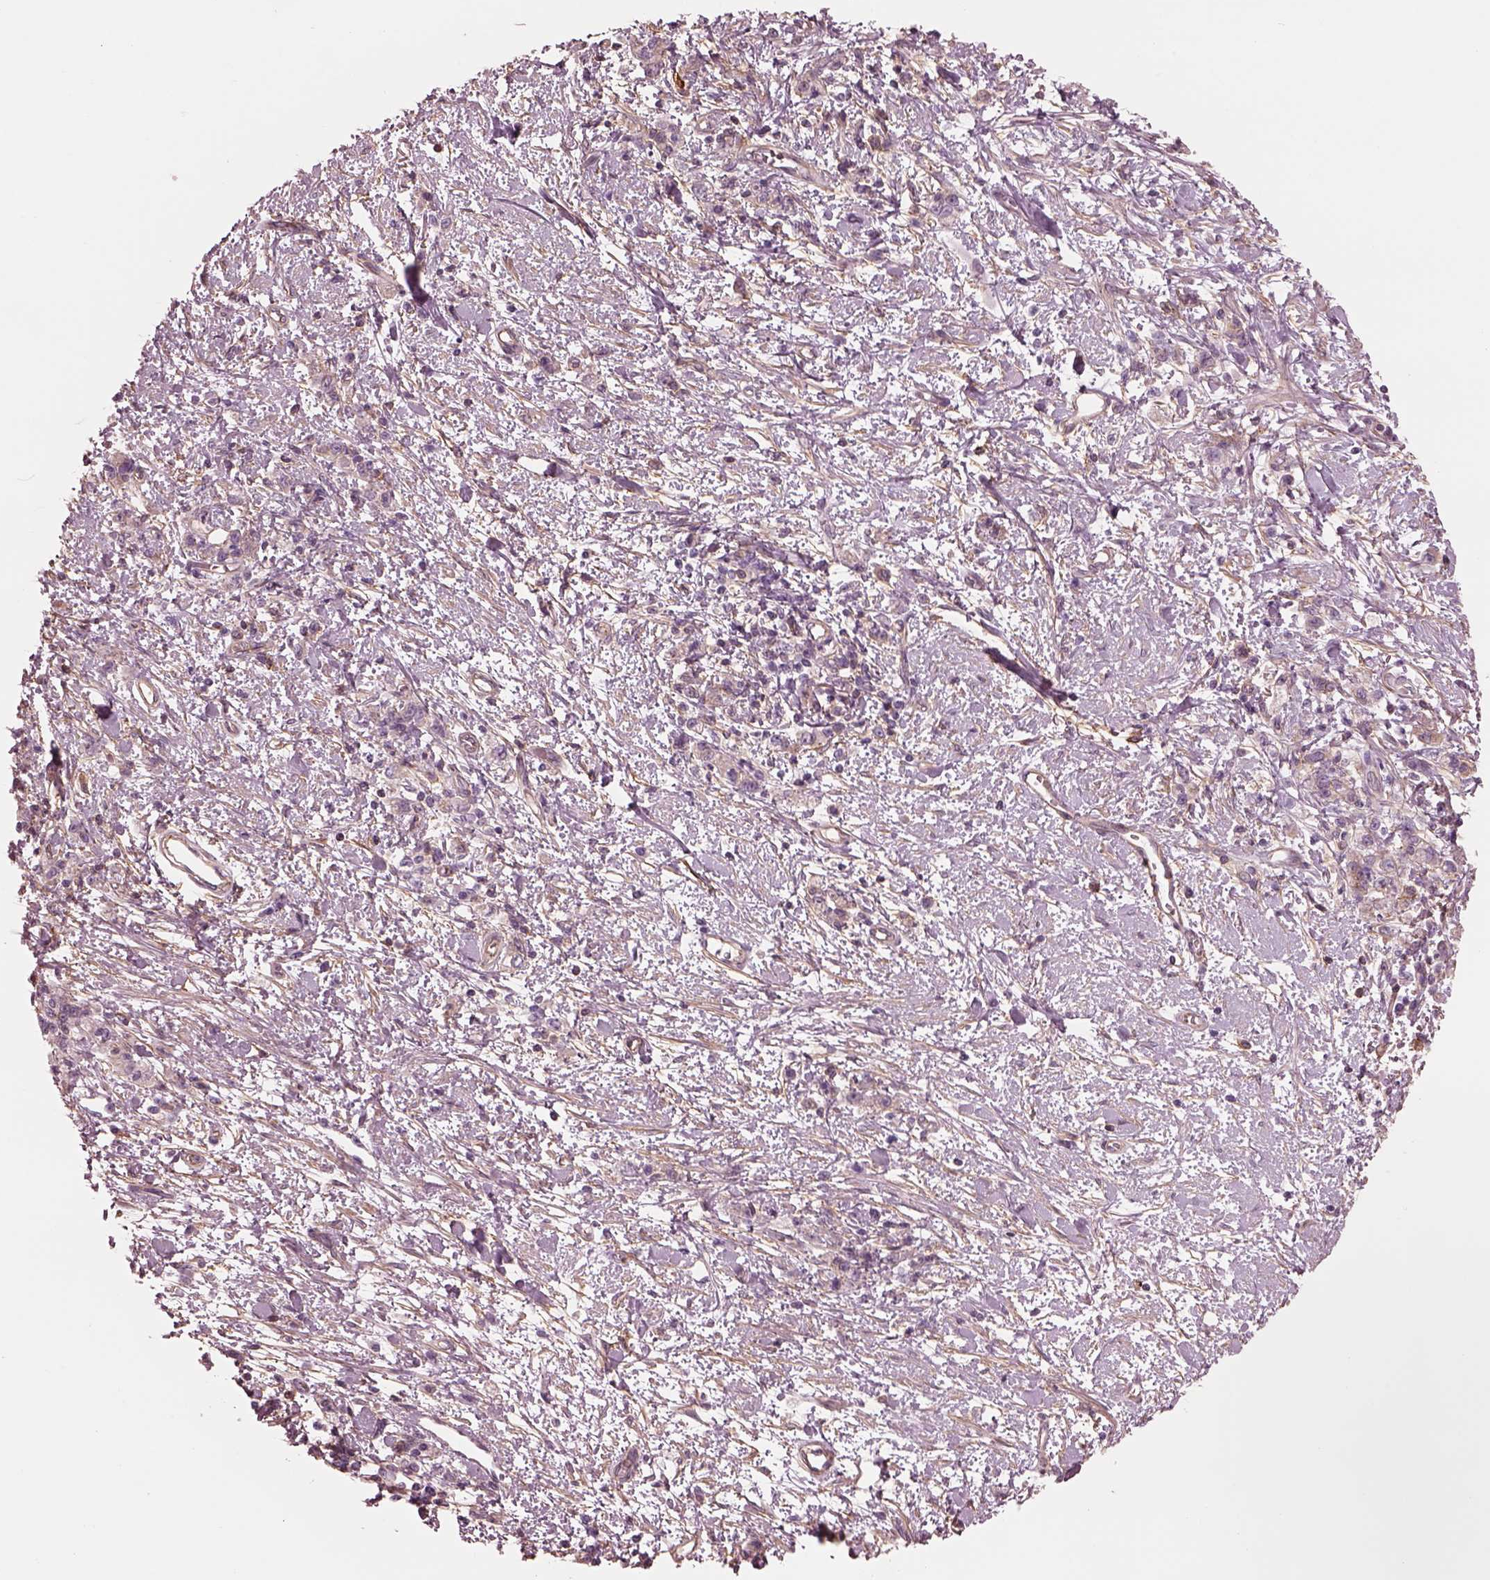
{"staining": {"intensity": "weak", "quantity": "<25%", "location": "cytoplasmic/membranous"}, "tissue": "stomach cancer", "cell_type": "Tumor cells", "image_type": "cancer", "snomed": [{"axis": "morphology", "description": "Adenocarcinoma, NOS"}, {"axis": "topography", "description": "Stomach"}], "caption": "This is a histopathology image of immunohistochemistry staining of stomach cancer (adenocarcinoma), which shows no staining in tumor cells. (DAB (3,3'-diaminobenzidine) immunohistochemistry, high magnification).", "gene": "ELAPOR1", "patient": {"sex": "male", "age": 77}}